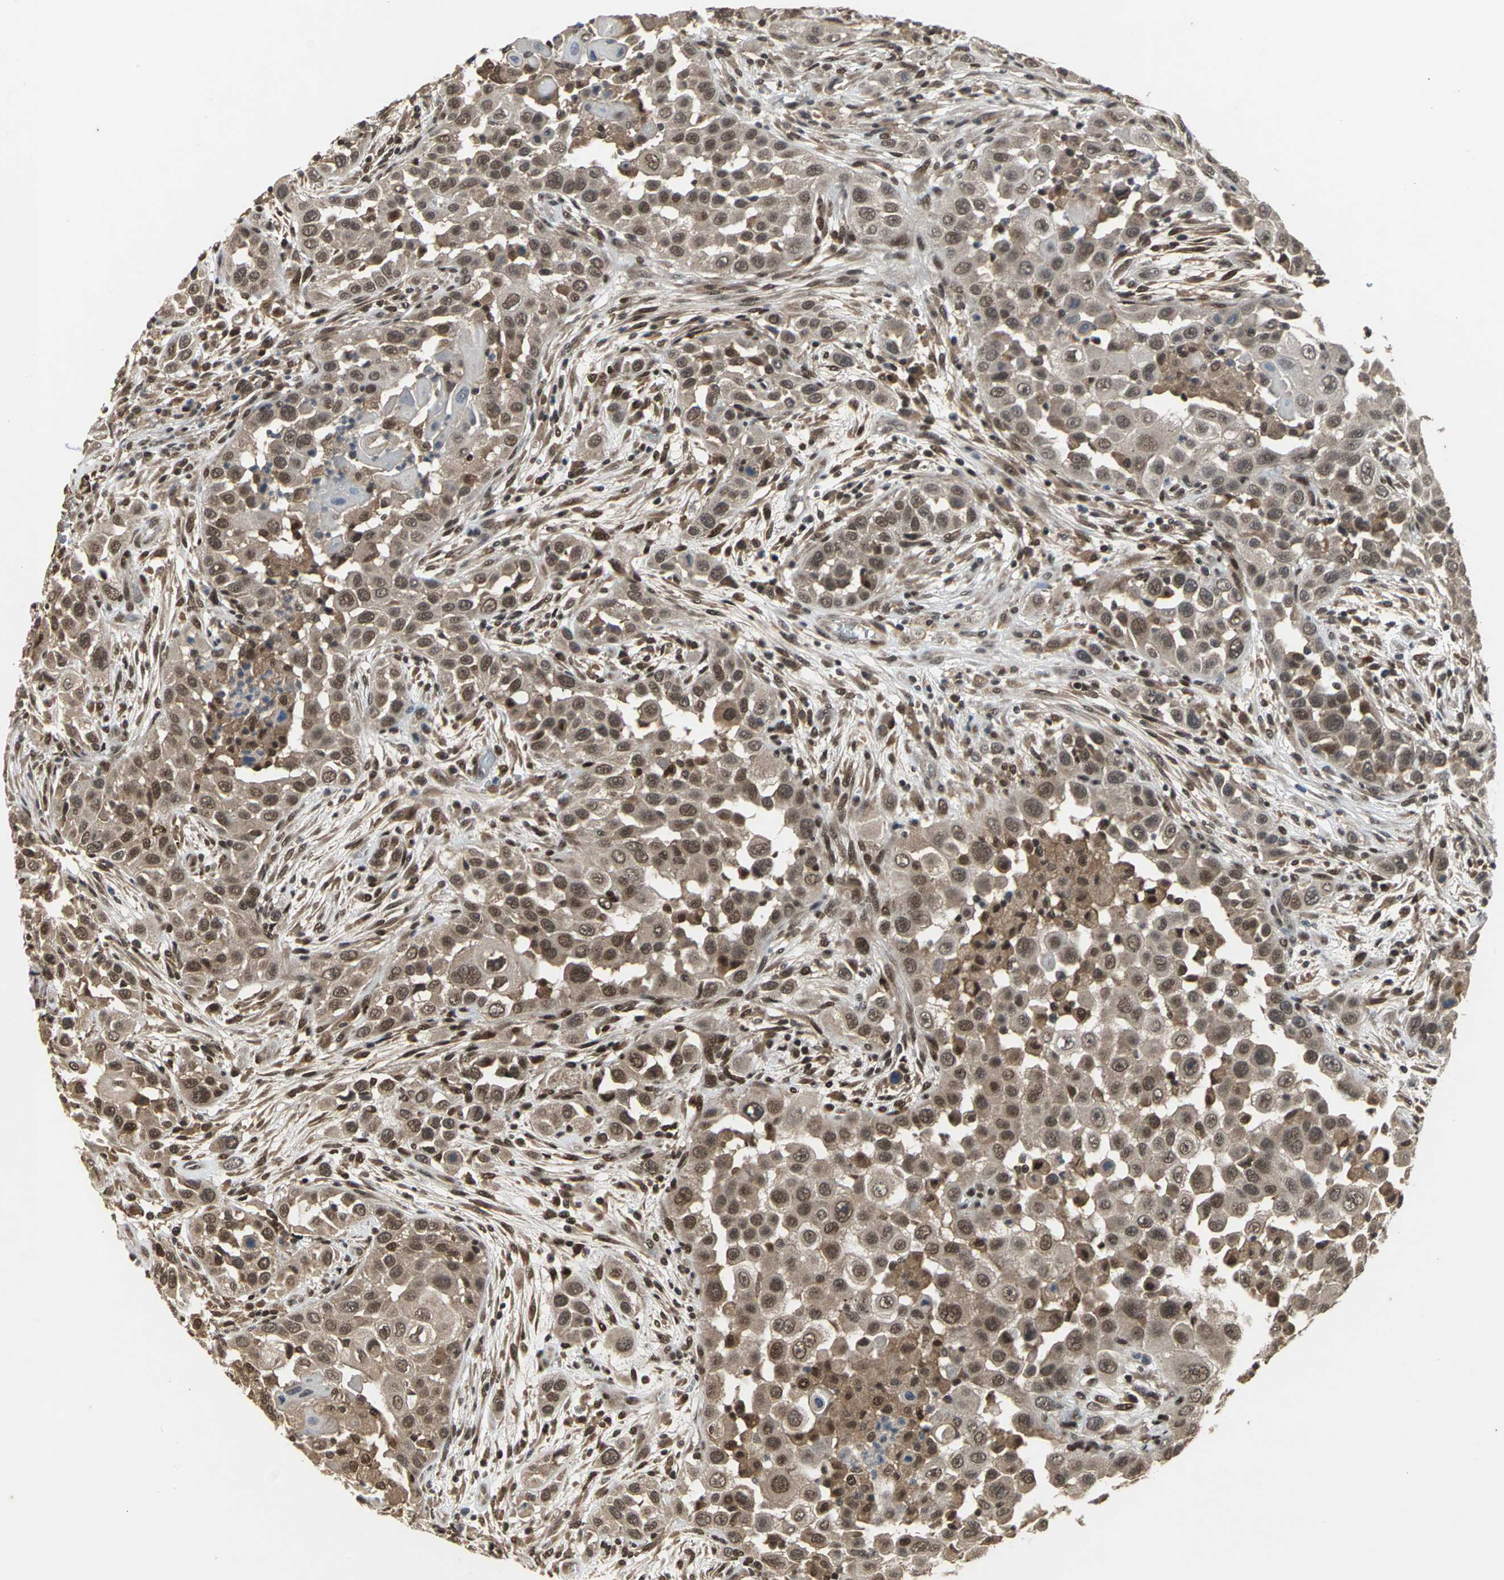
{"staining": {"intensity": "moderate", "quantity": ">75%", "location": "cytoplasmic/membranous"}, "tissue": "head and neck cancer", "cell_type": "Tumor cells", "image_type": "cancer", "snomed": [{"axis": "morphology", "description": "Carcinoma, NOS"}, {"axis": "topography", "description": "Head-Neck"}], "caption": "DAB (3,3'-diaminobenzidine) immunohistochemical staining of human head and neck cancer reveals moderate cytoplasmic/membranous protein positivity in about >75% of tumor cells.", "gene": "NOTCH3", "patient": {"sex": "male", "age": 87}}